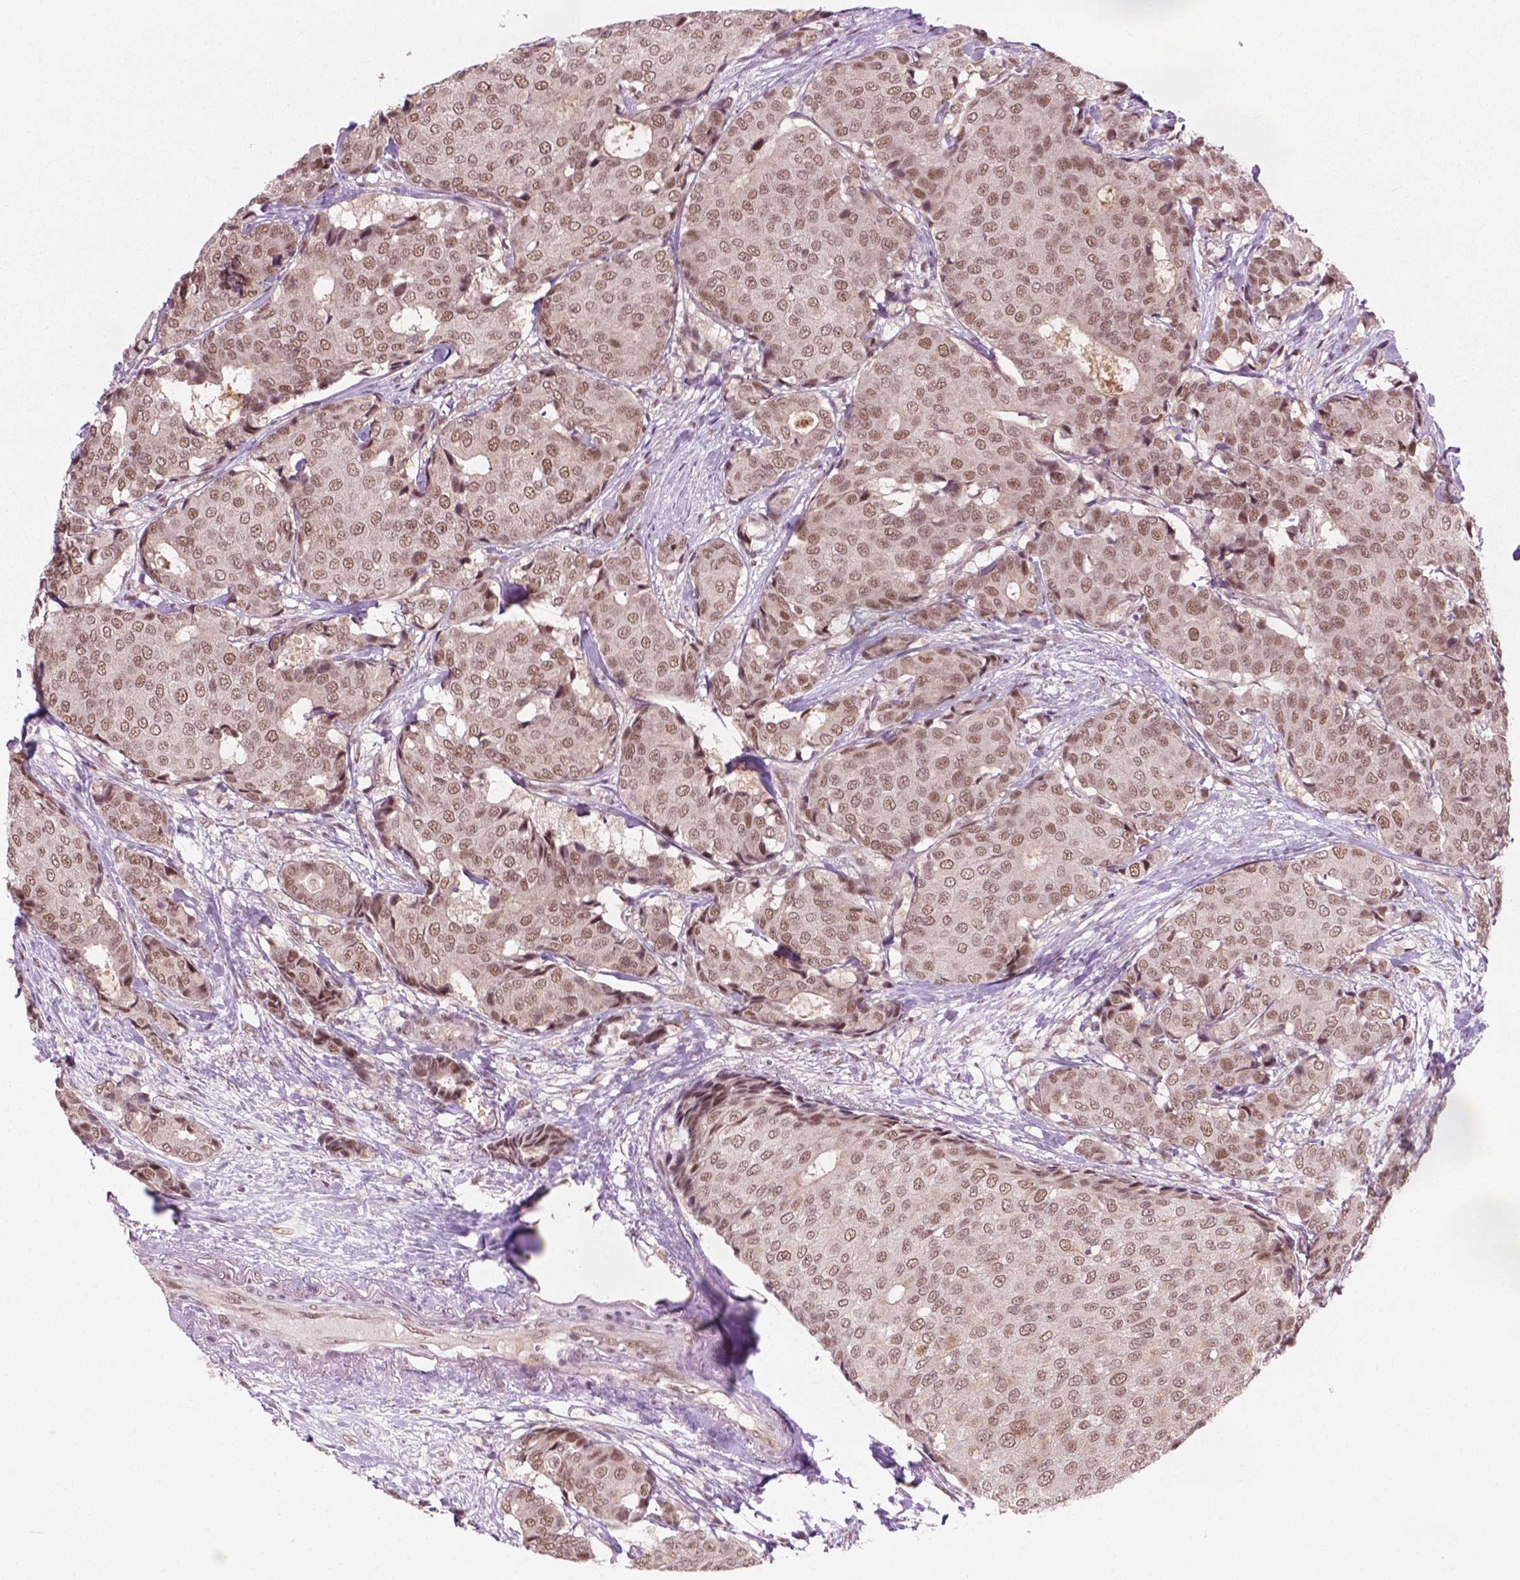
{"staining": {"intensity": "moderate", "quantity": ">75%", "location": "nuclear"}, "tissue": "breast cancer", "cell_type": "Tumor cells", "image_type": "cancer", "snomed": [{"axis": "morphology", "description": "Duct carcinoma"}, {"axis": "topography", "description": "Breast"}], "caption": "Breast intraductal carcinoma stained with immunohistochemistry (IHC) exhibits moderate nuclear expression in approximately >75% of tumor cells.", "gene": "PHAX", "patient": {"sex": "female", "age": 75}}